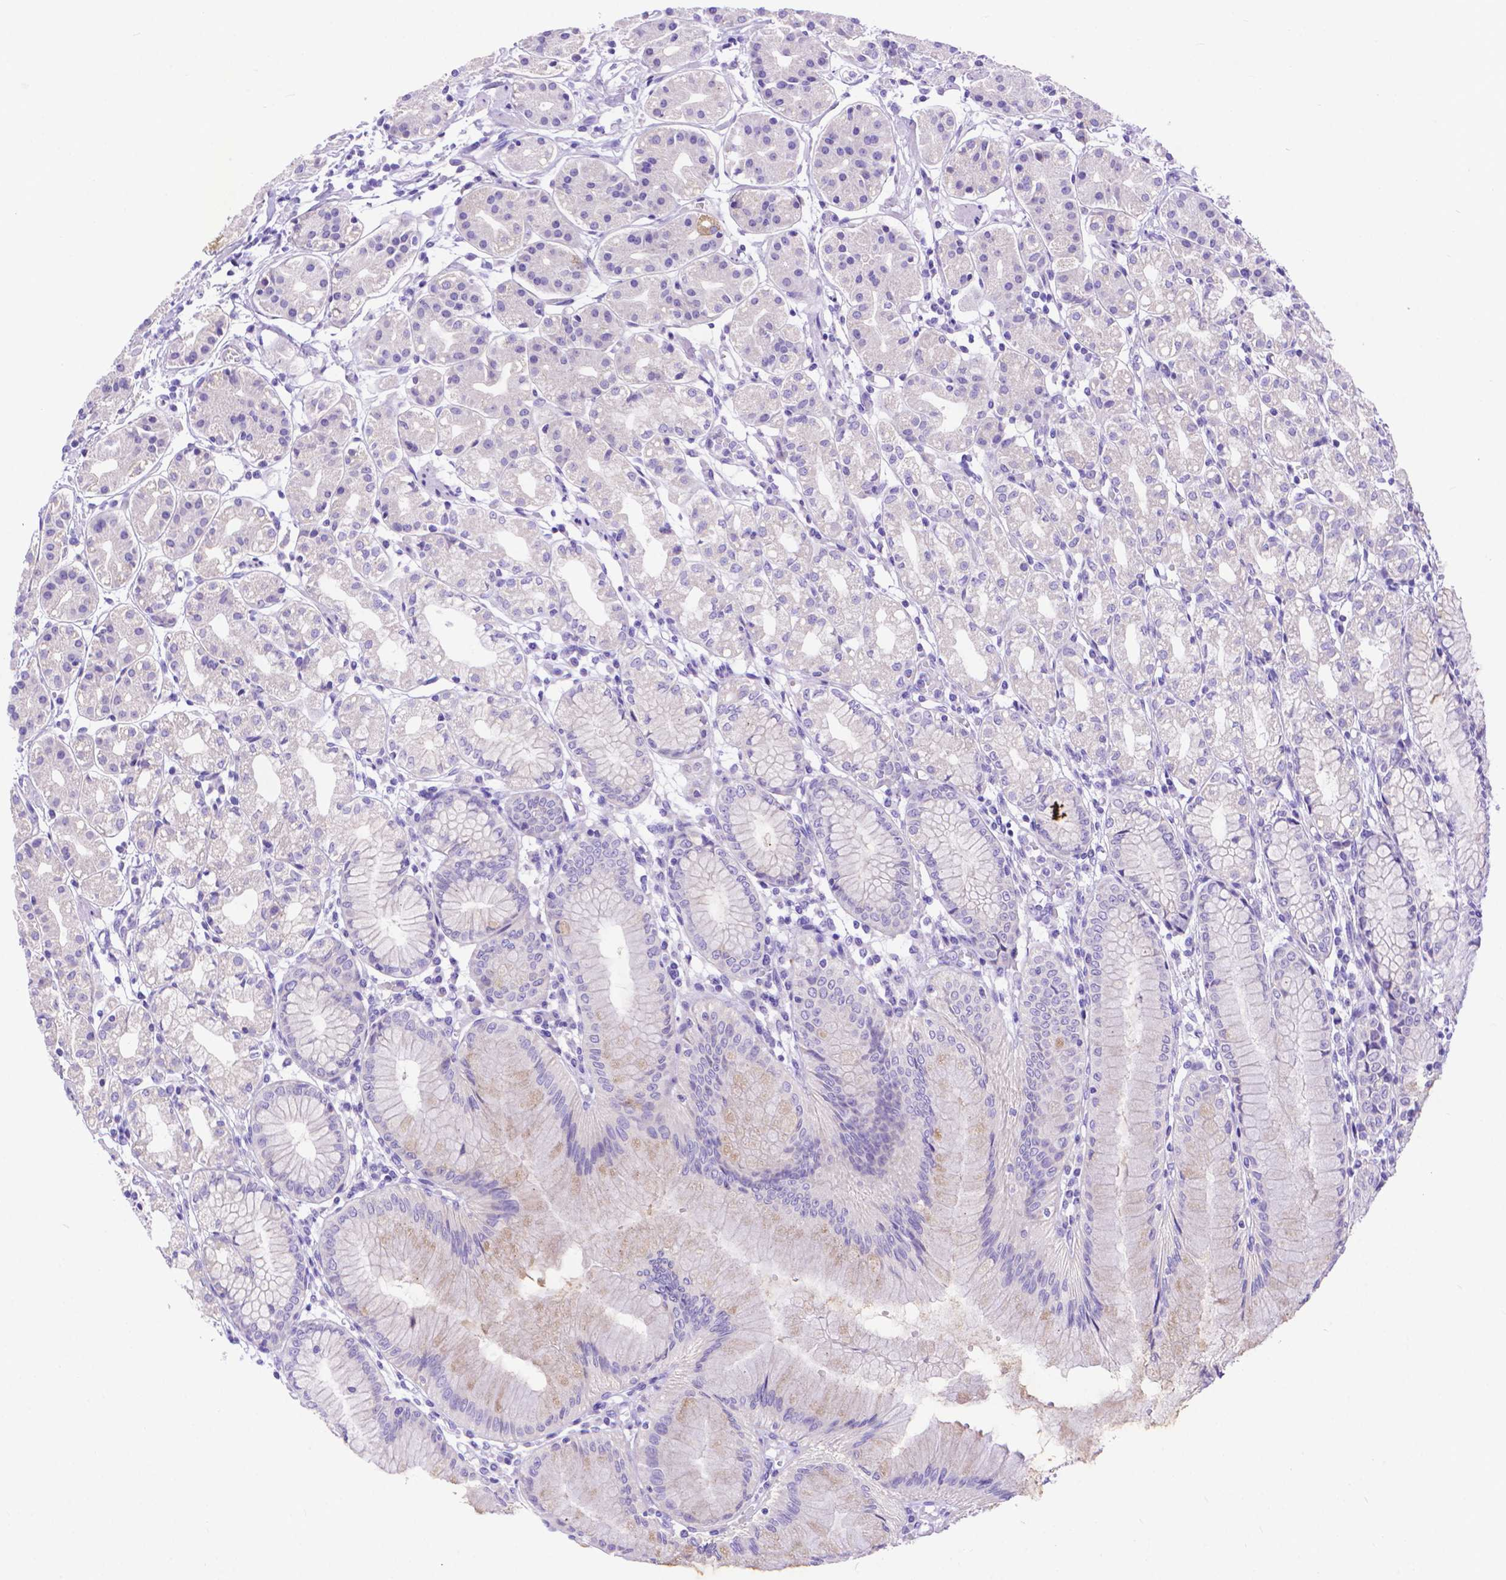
{"staining": {"intensity": "weak", "quantity": "<25%", "location": "cytoplasmic/membranous"}, "tissue": "stomach", "cell_type": "Glandular cells", "image_type": "normal", "snomed": [{"axis": "morphology", "description": "Normal tissue, NOS"}, {"axis": "topography", "description": "Skeletal muscle"}, {"axis": "topography", "description": "Stomach"}], "caption": "This is a image of immunohistochemistry (IHC) staining of normal stomach, which shows no expression in glandular cells. The staining was performed using DAB (3,3'-diaminobenzidine) to visualize the protein expression in brown, while the nuclei were stained in blue with hematoxylin (Magnification: 20x).", "gene": "DHRS2", "patient": {"sex": "female", "age": 57}}